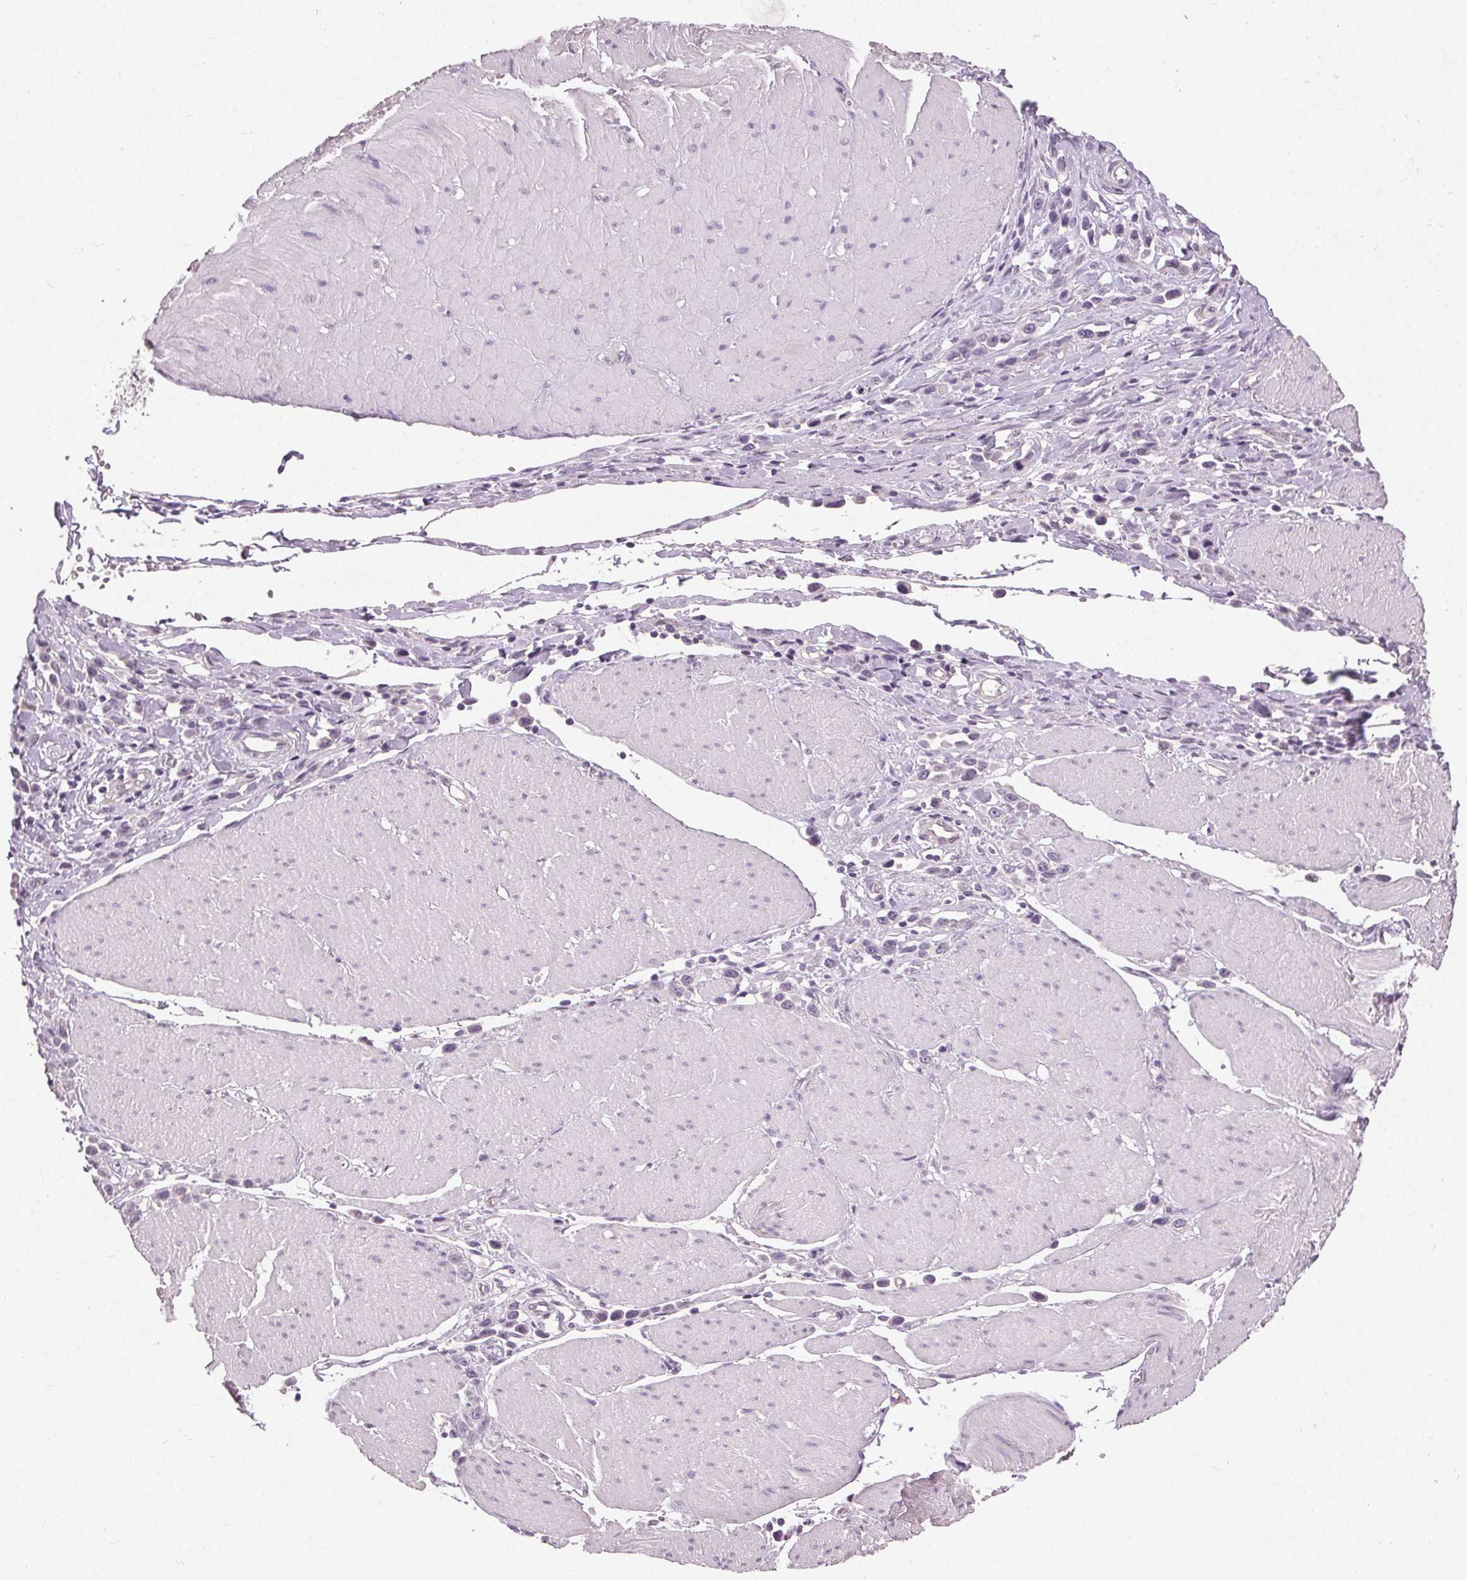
{"staining": {"intensity": "negative", "quantity": "none", "location": "none"}, "tissue": "stomach cancer", "cell_type": "Tumor cells", "image_type": "cancer", "snomed": [{"axis": "morphology", "description": "Adenocarcinoma, NOS"}, {"axis": "topography", "description": "Stomach"}], "caption": "Tumor cells show no significant protein positivity in stomach cancer.", "gene": "CLTRN", "patient": {"sex": "male", "age": 47}}